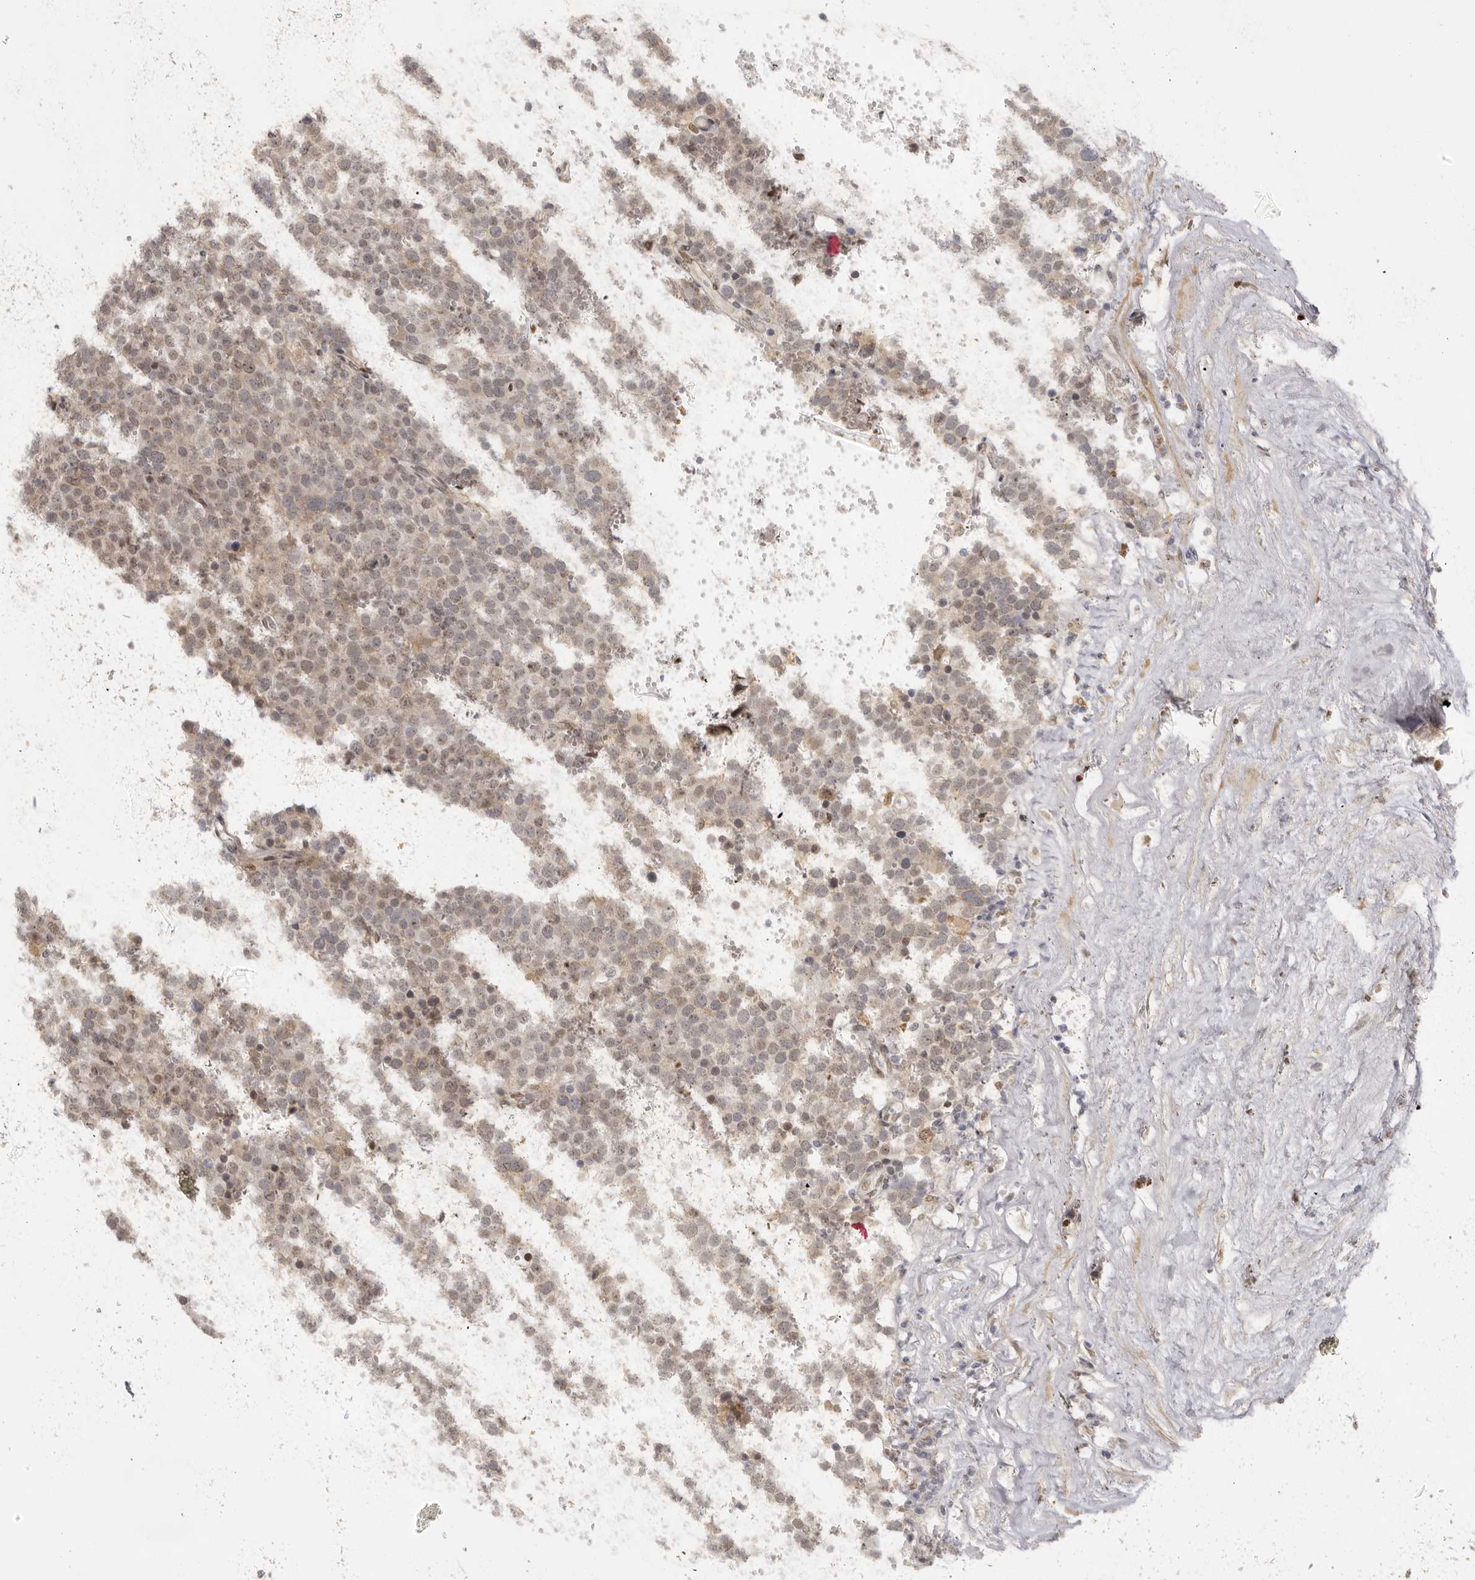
{"staining": {"intensity": "weak", "quantity": "25%-75%", "location": "nuclear"}, "tissue": "testis cancer", "cell_type": "Tumor cells", "image_type": "cancer", "snomed": [{"axis": "morphology", "description": "Seminoma, NOS"}, {"axis": "topography", "description": "Testis"}], "caption": "Immunohistochemical staining of testis cancer (seminoma) shows low levels of weak nuclear expression in about 25%-75% of tumor cells.", "gene": "ZNF326", "patient": {"sex": "male", "age": 71}}